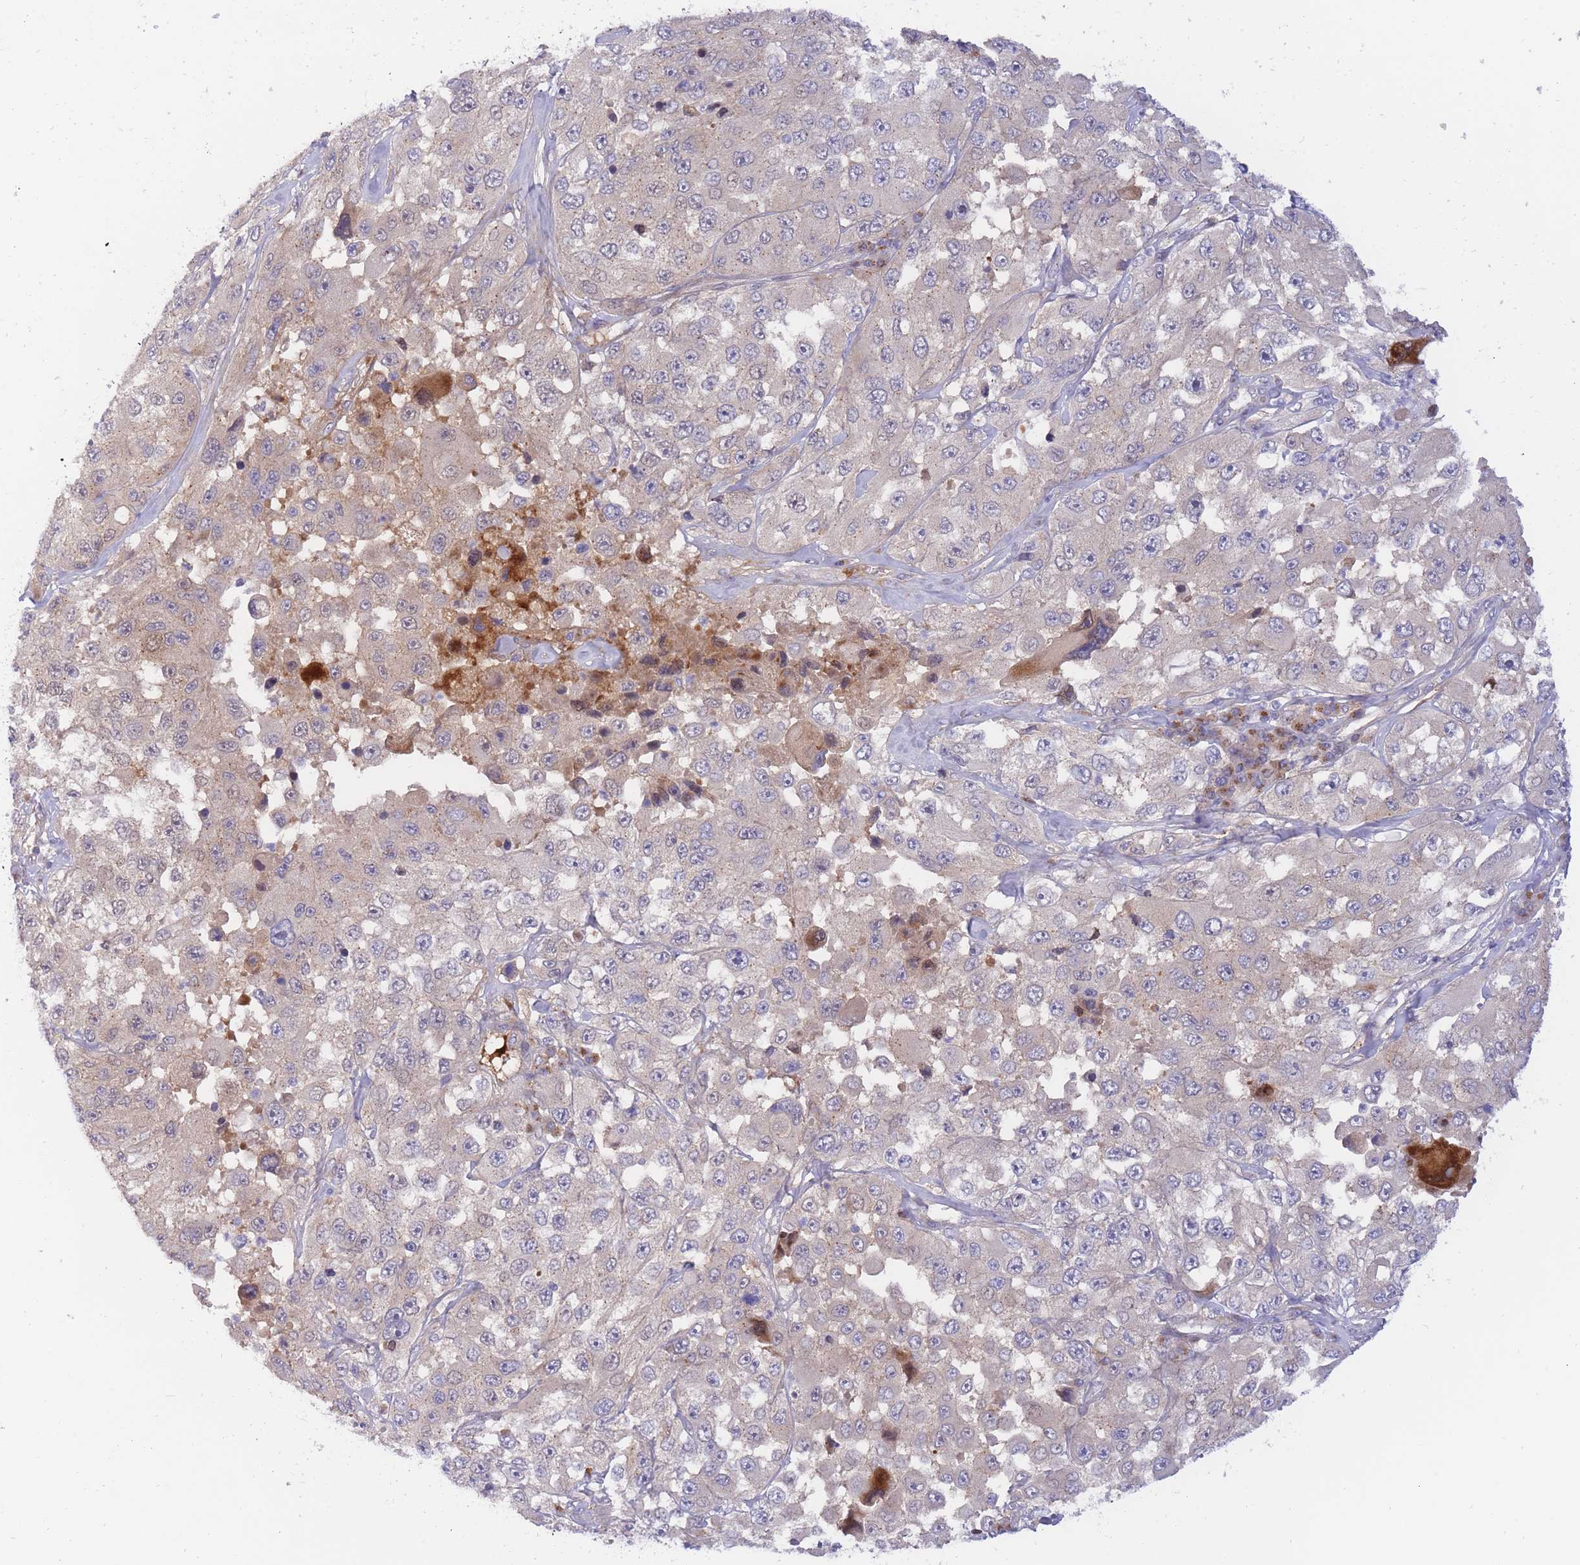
{"staining": {"intensity": "negative", "quantity": "none", "location": "none"}, "tissue": "melanoma", "cell_type": "Tumor cells", "image_type": "cancer", "snomed": [{"axis": "morphology", "description": "Malignant melanoma, Metastatic site"}, {"axis": "topography", "description": "Lymph node"}], "caption": "This is an immunohistochemistry micrograph of human melanoma. There is no expression in tumor cells.", "gene": "APOL4", "patient": {"sex": "male", "age": 62}}